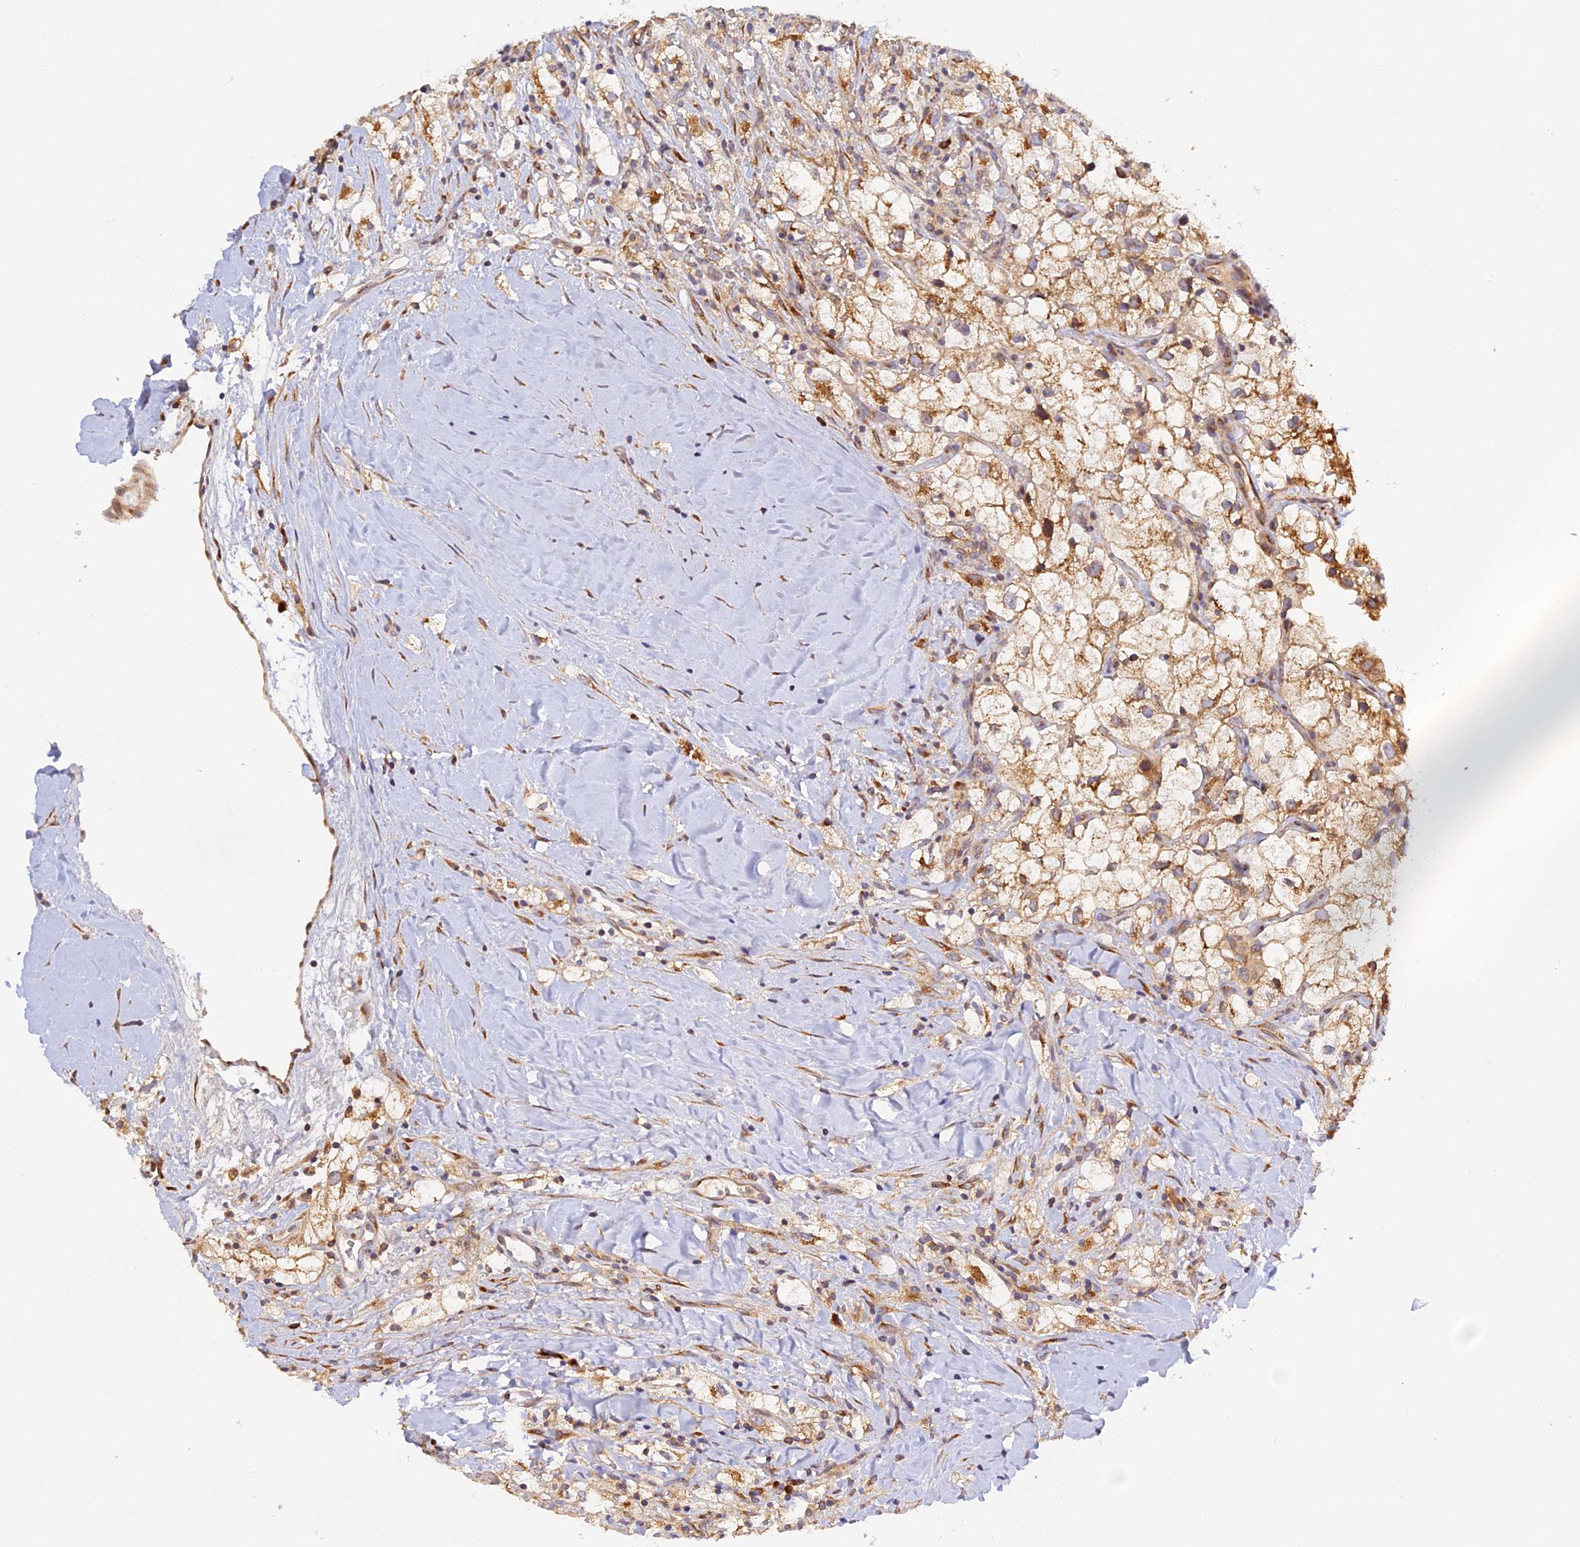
{"staining": {"intensity": "moderate", "quantity": ">75%", "location": "cytoplasmic/membranous"}, "tissue": "renal cancer", "cell_type": "Tumor cells", "image_type": "cancer", "snomed": [{"axis": "morphology", "description": "Adenocarcinoma, NOS"}, {"axis": "topography", "description": "Kidney"}], "caption": "Human renal adenocarcinoma stained with a protein marker displays moderate staining in tumor cells.", "gene": "SNX17", "patient": {"sex": "male", "age": 59}}